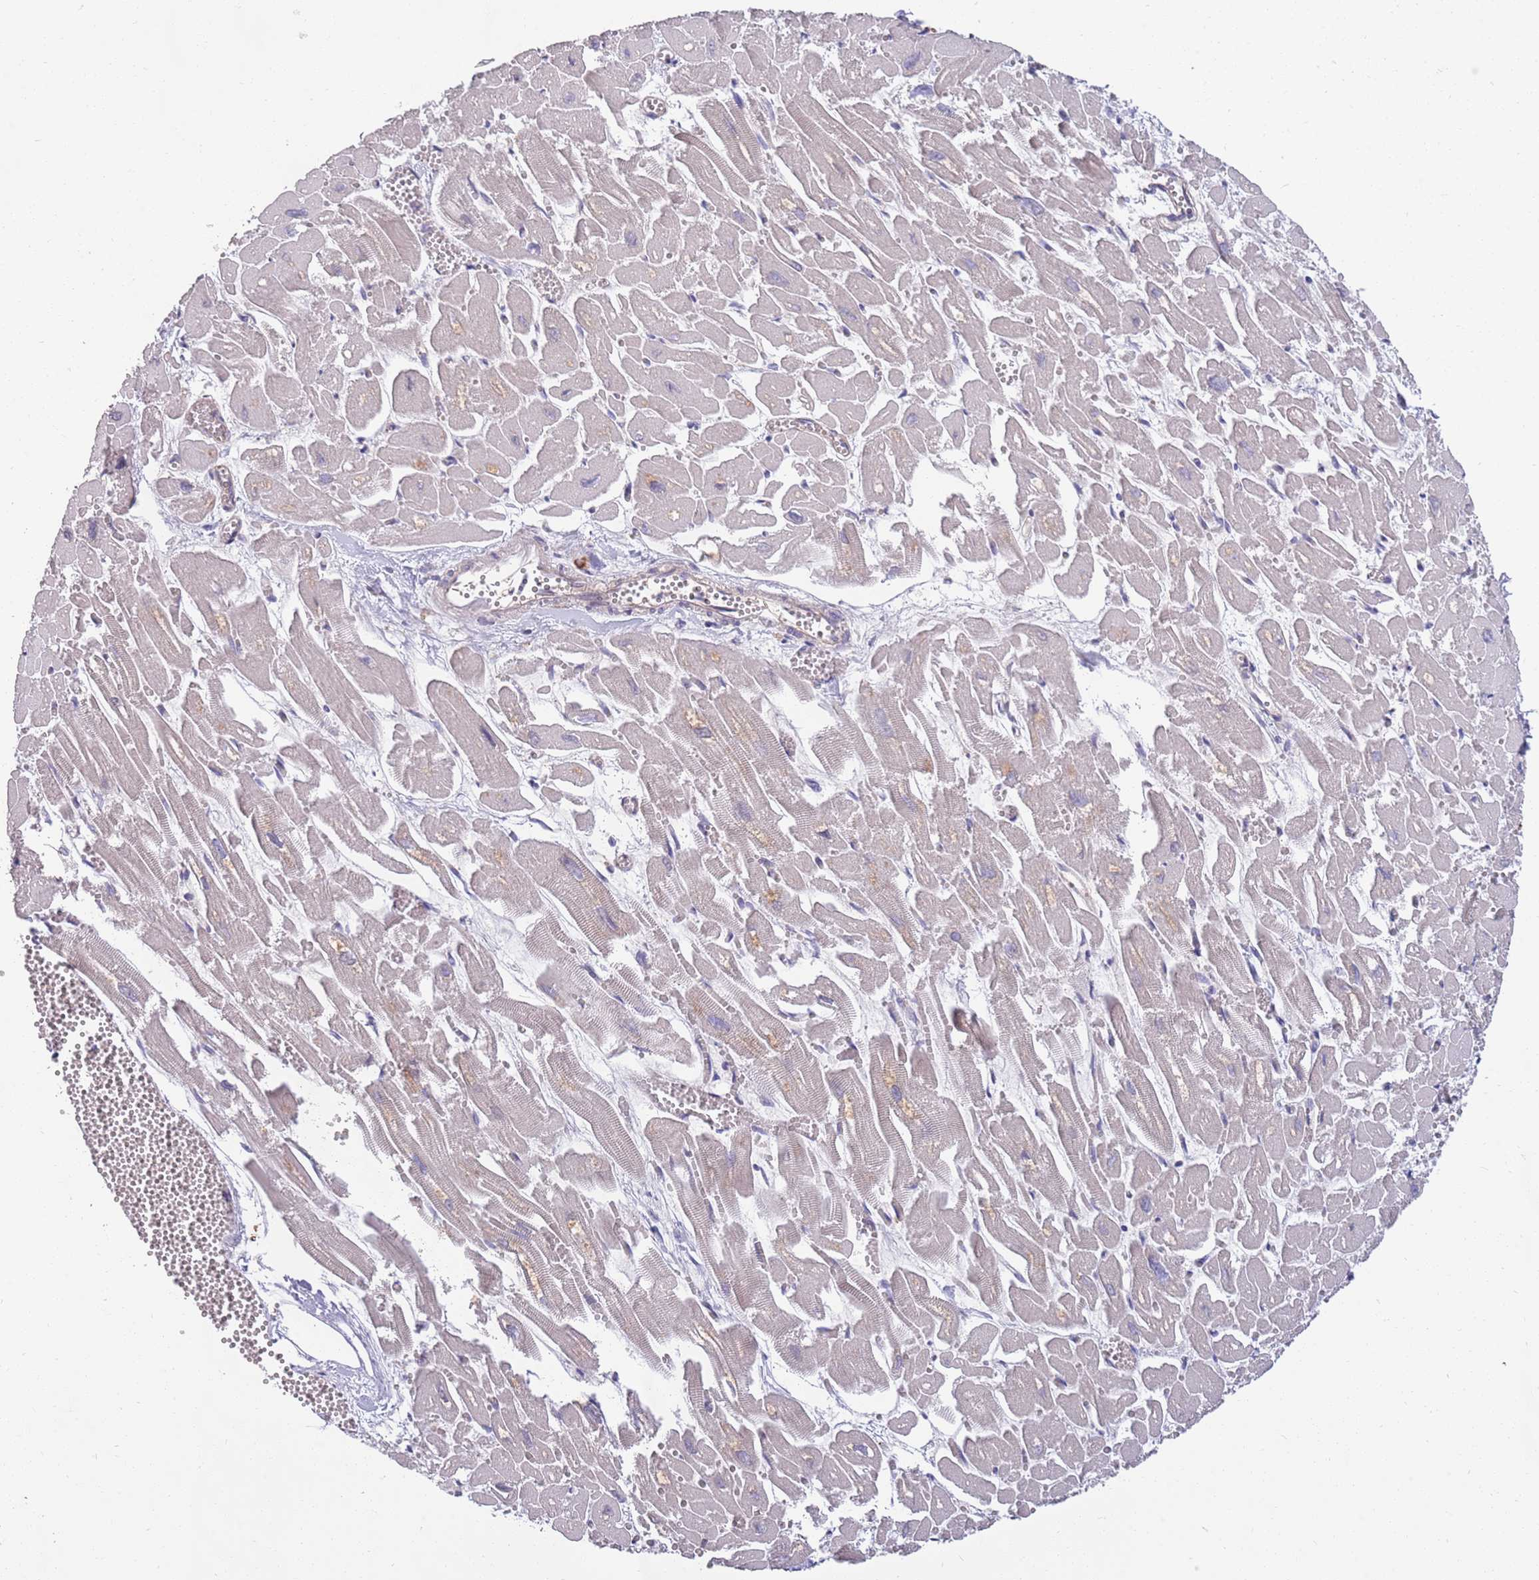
{"staining": {"intensity": "weak", "quantity": "<25%", "location": "nuclear"}, "tissue": "heart muscle", "cell_type": "Cardiomyocytes", "image_type": "normal", "snomed": [{"axis": "morphology", "description": "Normal tissue, NOS"}, {"axis": "topography", "description": "Heart"}], "caption": "Immunohistochemical staining of benign heart muscle exhibits no significant positivity in cardiomyocytes.", "gene": "MARVELD2", "patient": {"sex": "male", "age": 54}}